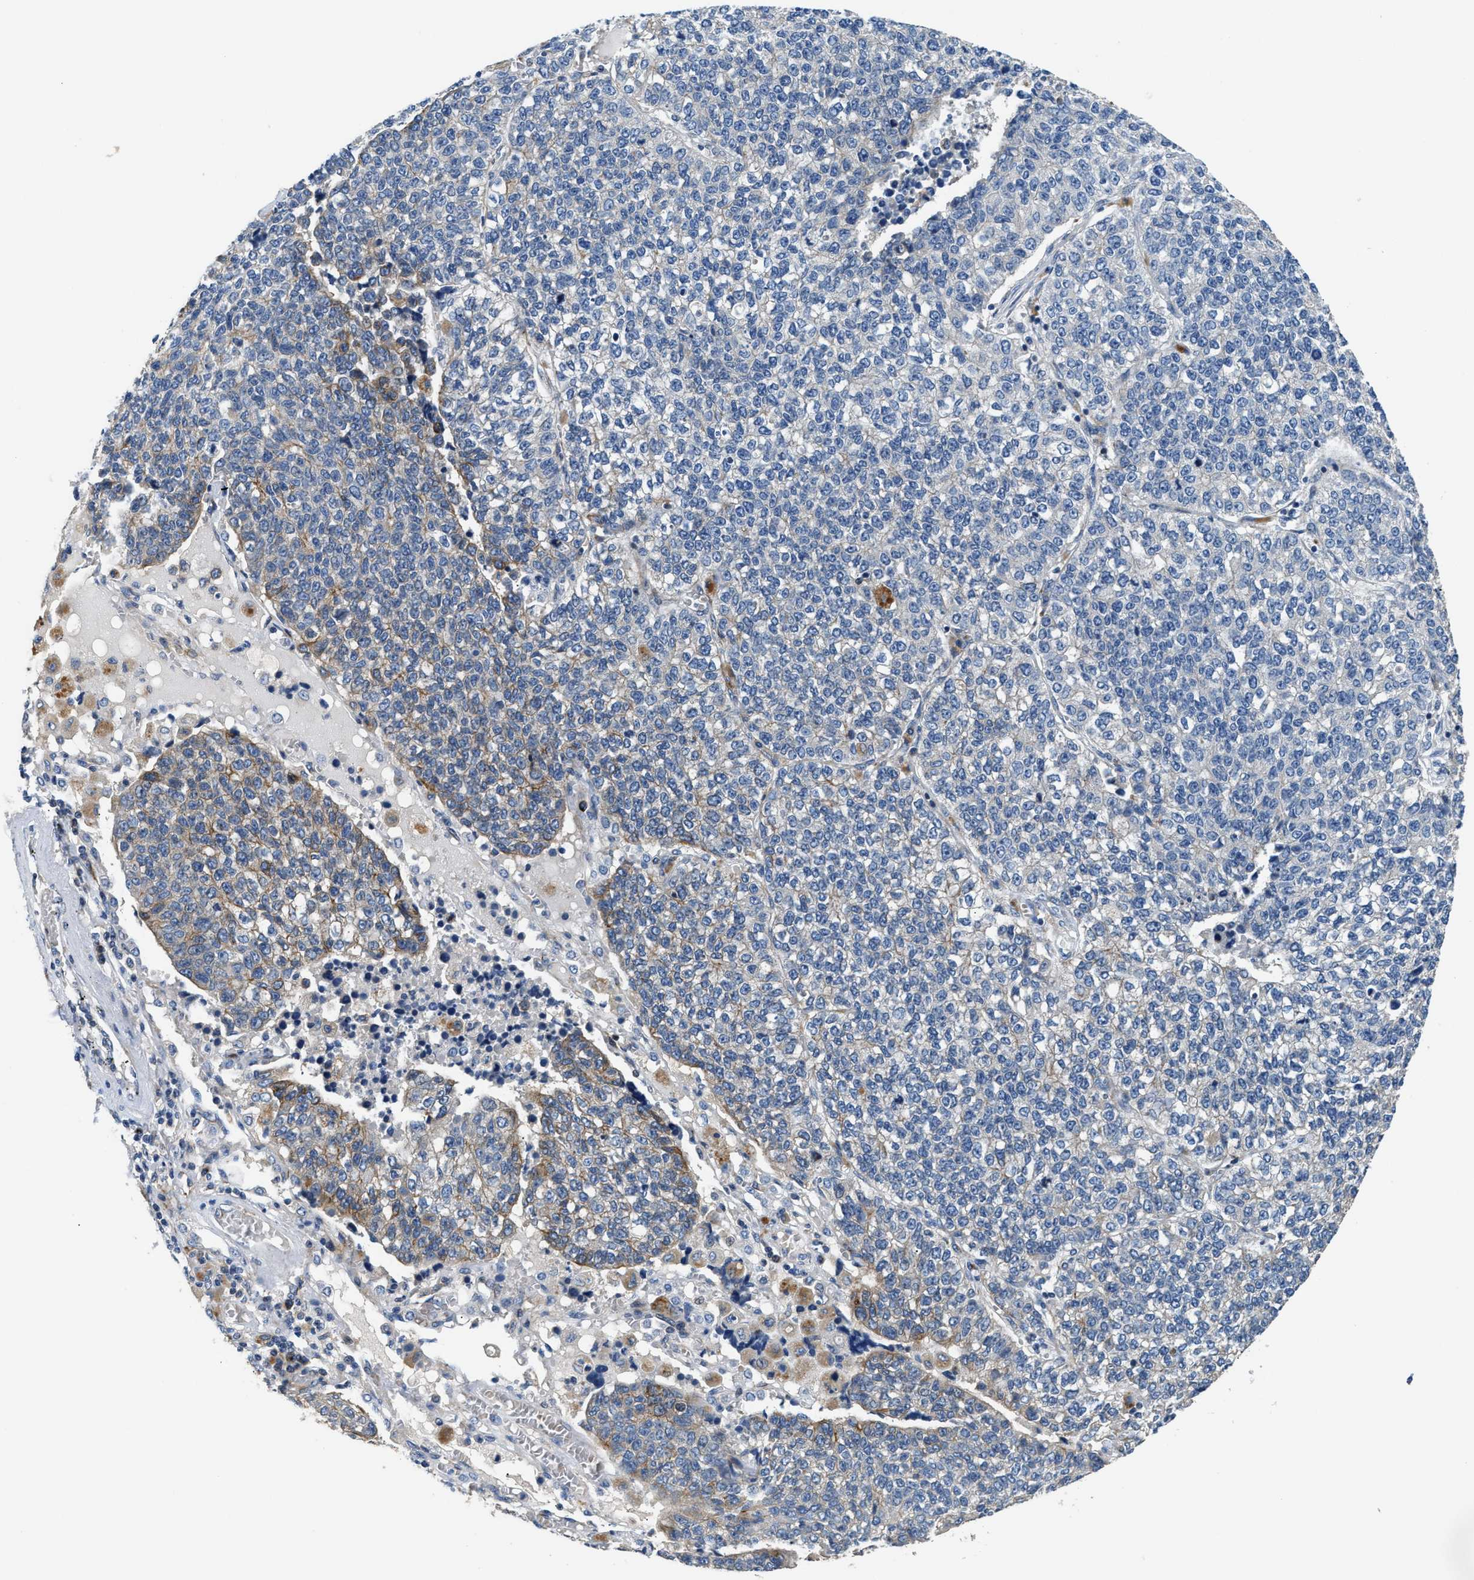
{"staining": {"intensity": "negative", "quantity": "none", "location": "none"}, "tissue": "lung cancer", "cell_type": "Tumor cells", "image_type": "cancer", "snomed": [{"axis": "morphology", "description": "Adenocarcinoma, NOS"}, {"axis": "topography", "description": "Lung"}], "caption": "DAB (3,3'-diaminobenzidine) immunohistochemical staining of human lung cancer displays no significant positivity in tumor cells.", "gene": "IL17RC", "patient": {"sex": "male", "age": 49}}